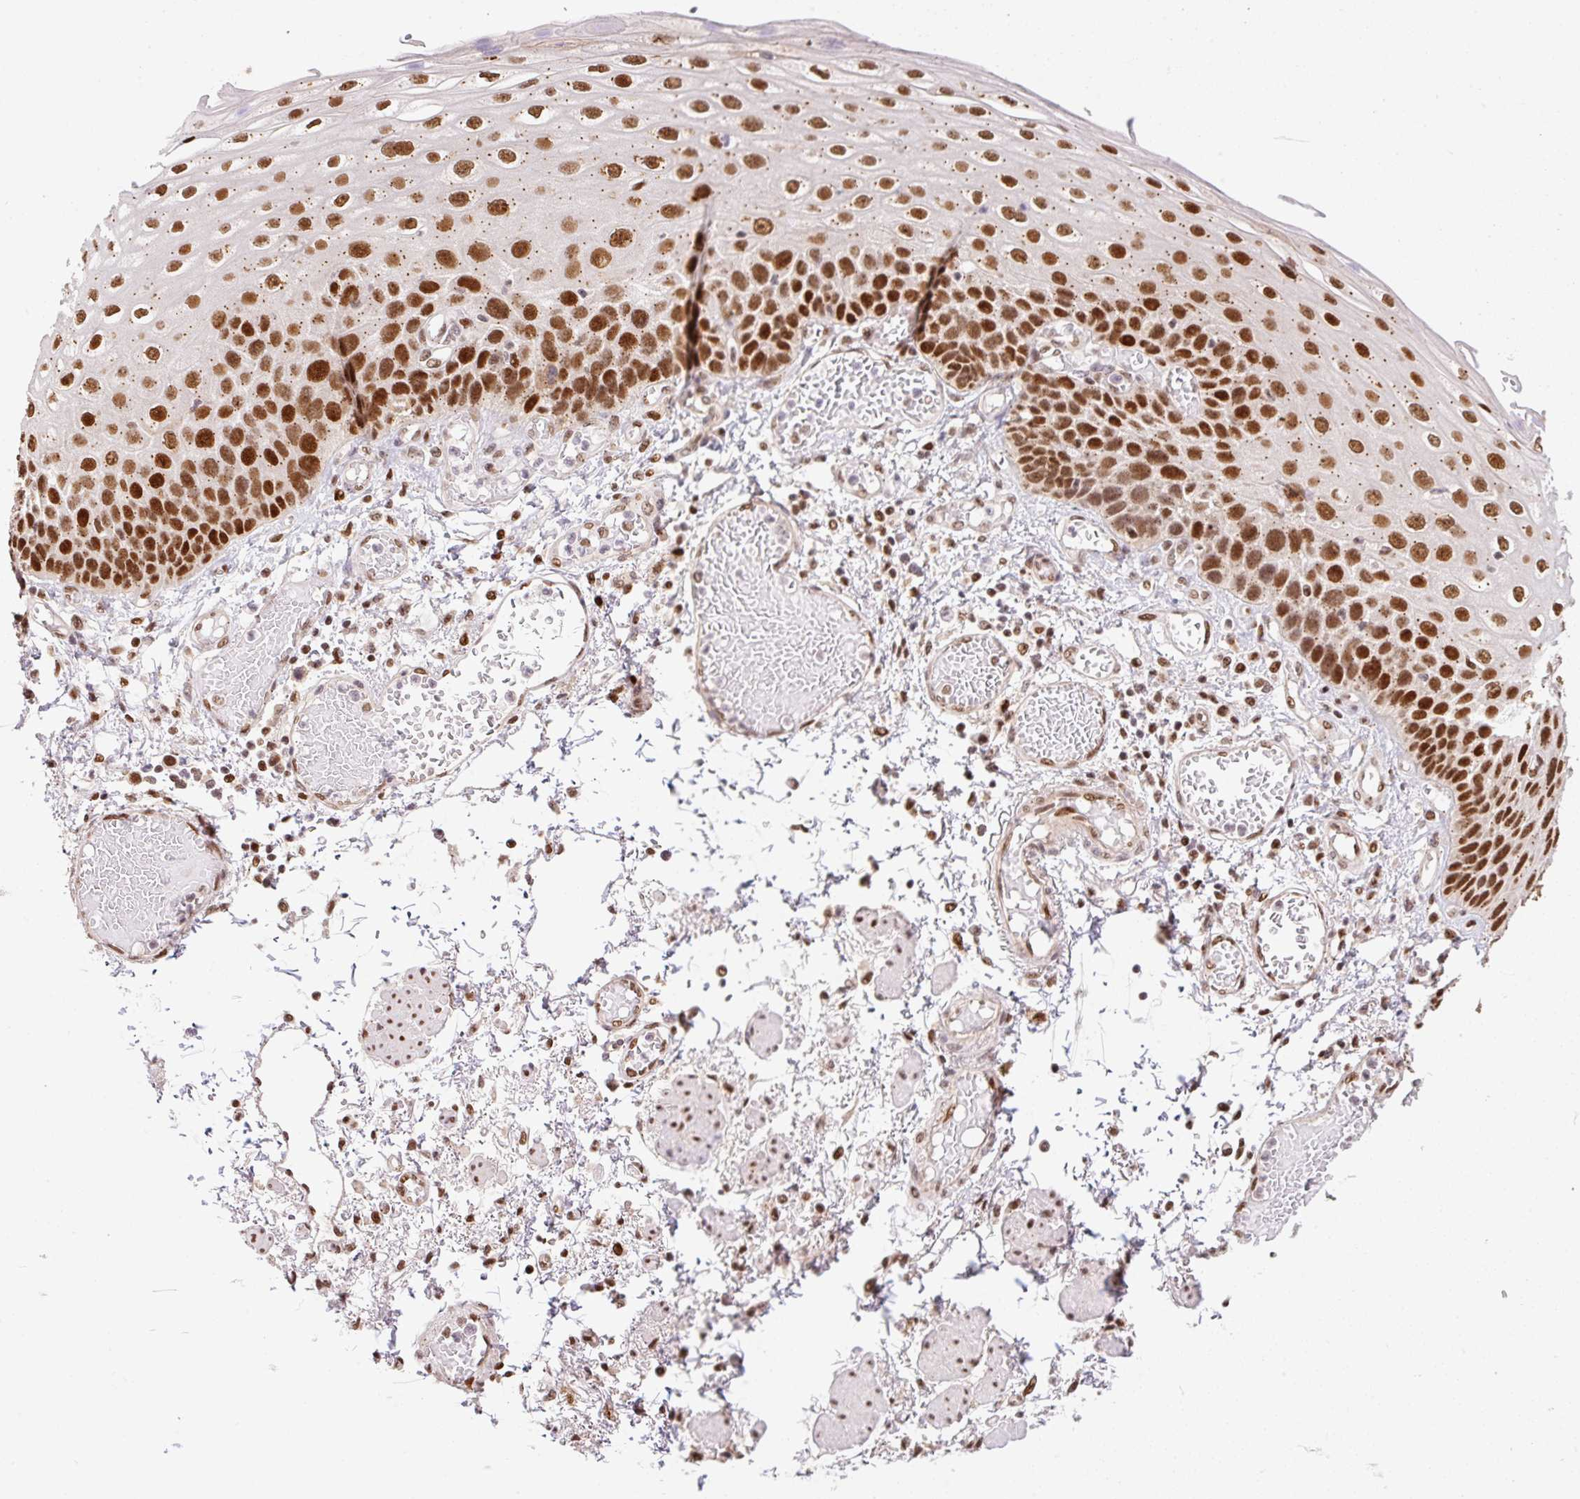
{"staining": {"intensity": "strong", "quantity": ">75%", "location": "nuclear"}, "tissue": "esophagus", "cell_type": "Squamous epithelial cells", "image_type": "normal", "snomed": [{"axis": "morphology", "description": "Normal tissue, NOS"}, {"axis": "morphology", "description": "Adenocarcinoma, NOS"}, {"axis": "topography", "description": "Esophagus"}], "caption": "An immunohistochemistry micrograph of normal tissue is shown. Protein staining in brown labels strong nuclear positivity in esophagus within squamous epithelial cells. (Stains: DAB (3,3'-diaminobenzidine) in brown, nuclei in blue, Microscopy: brightfield microscopy at high magnification).", "gene": "GPR139", "patient": {"sex": "male", "age": 81}}